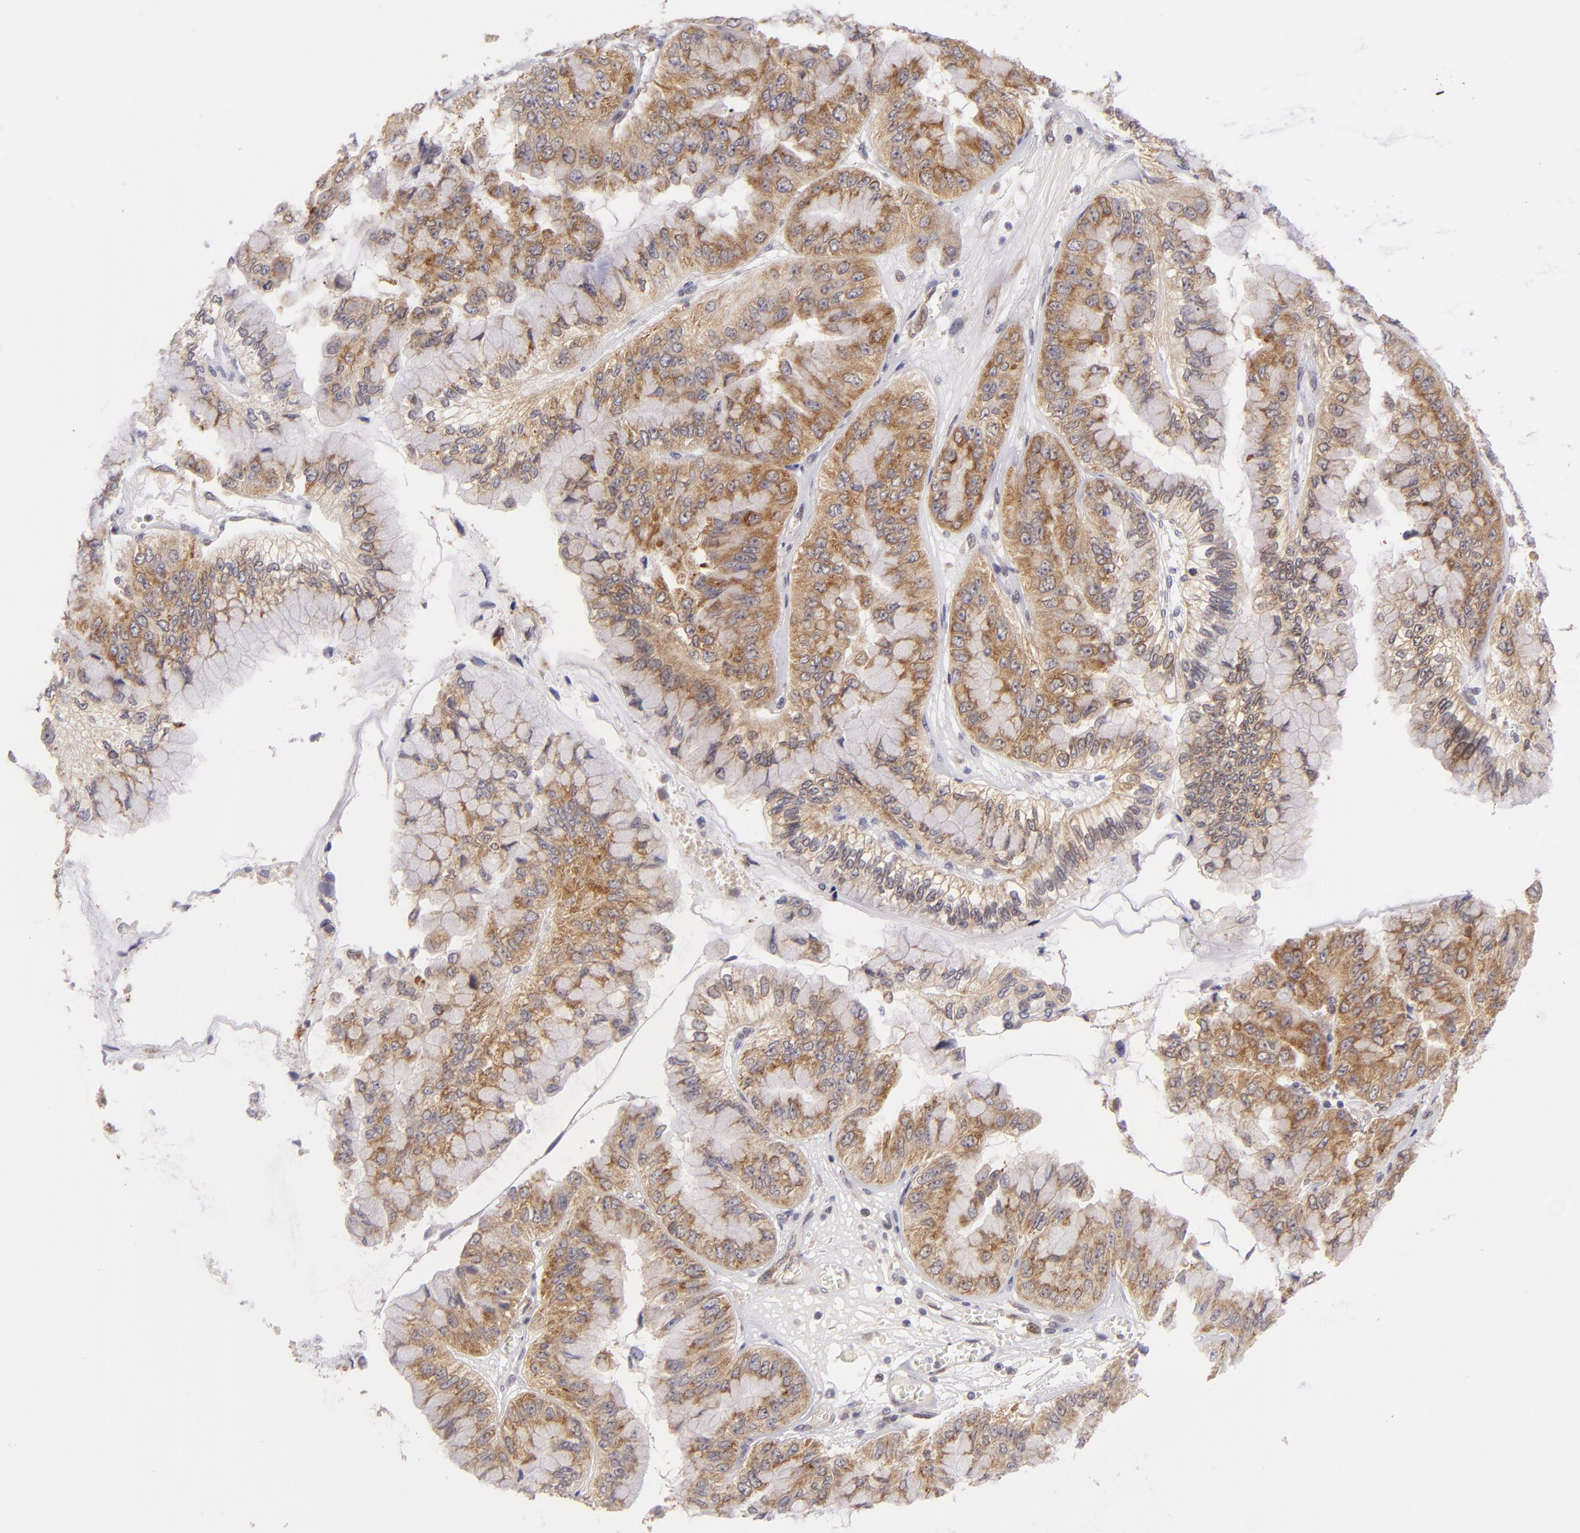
{"staining": {"intensity": "moderate", "quantity": ">75%", "location": "cytoplasmic/membranous"}, "tissue": "liver cancer", "cell_type": "Tumor cells", "image_type": "cancer", "snomed": [{"axis": "morphology", "description": "Cholangiocarcinoma"}, {"axis": "topography", "description": "Liver"}], "caption": "Liver cholangiocarcinoma stained with a protein marker displays moderate staining in tumor cells.", "gene": "PTPN13", "patient": {"sex": "female", "age": 79}}